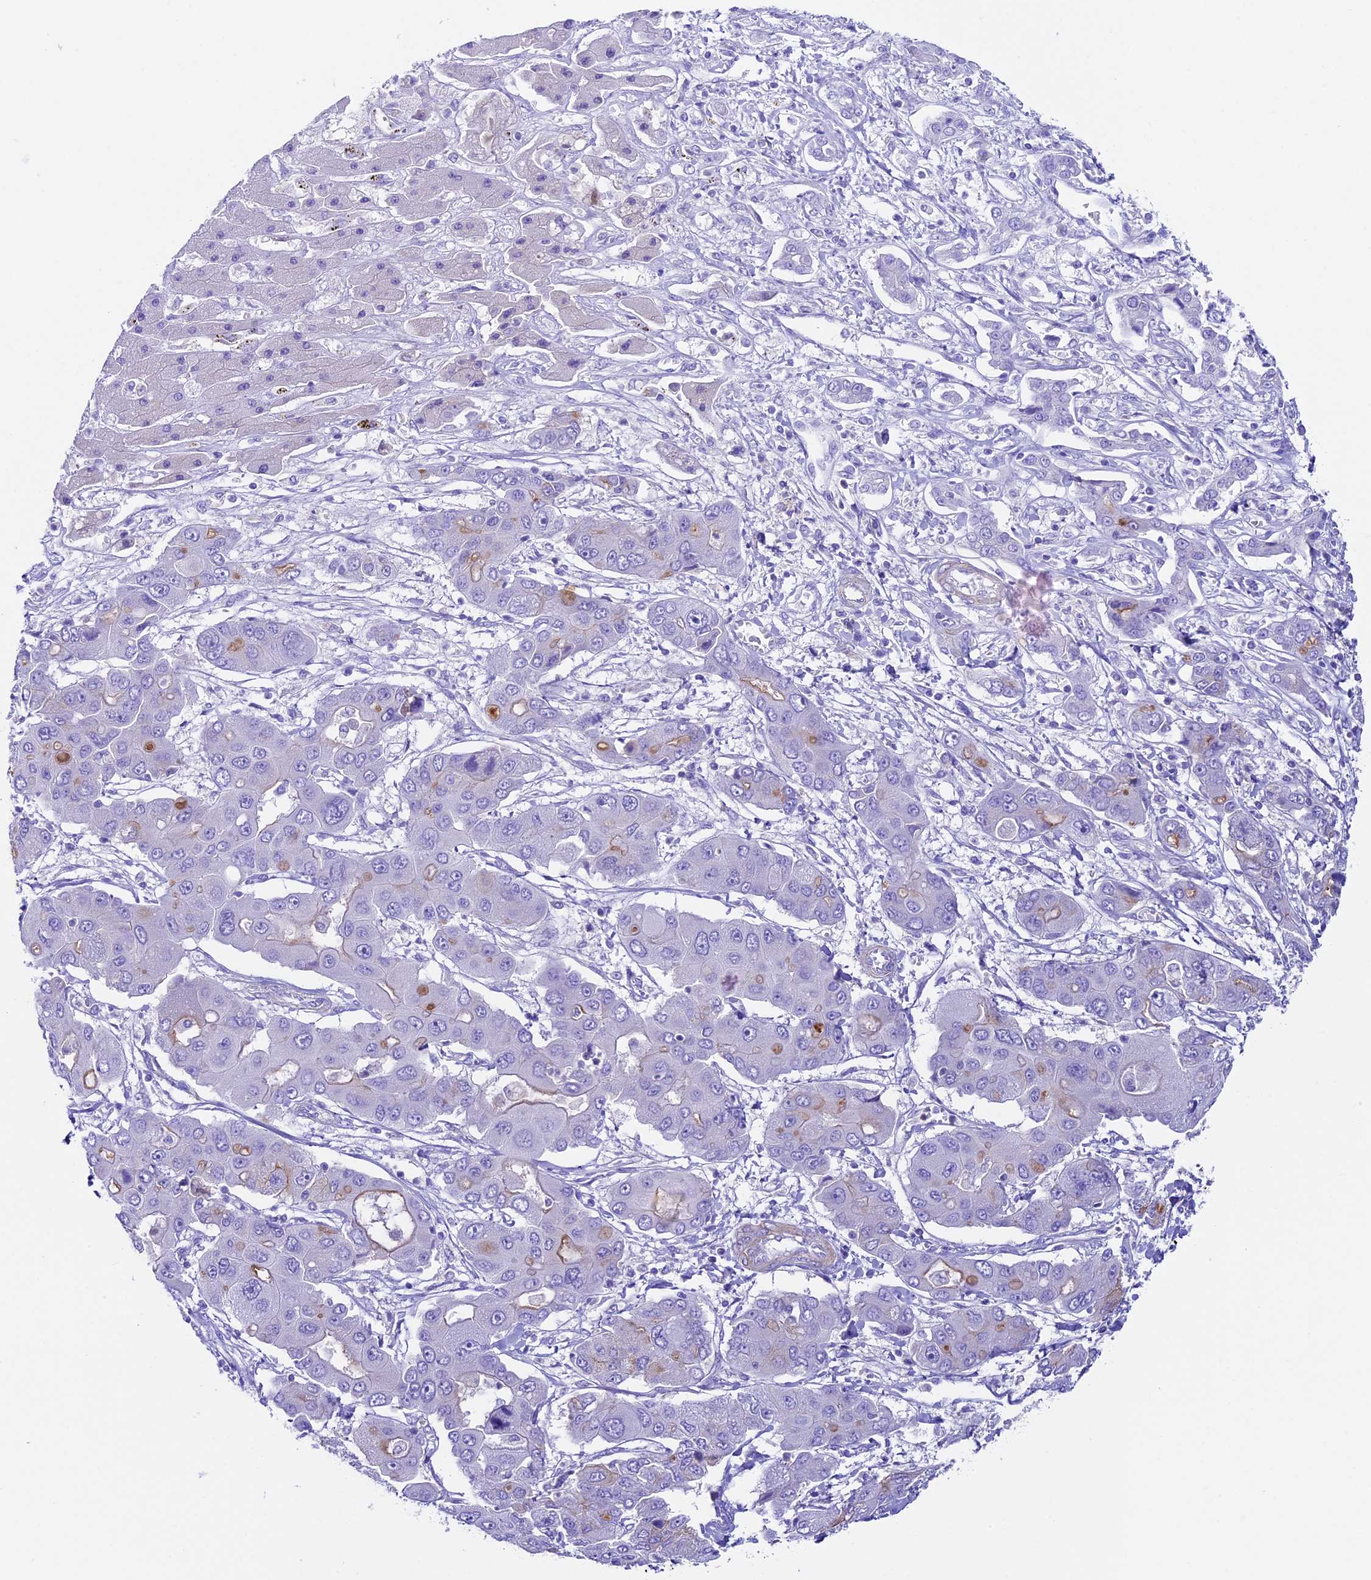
{"staining": {"intensity": "weak", "quantity": "<25%", "location": "cytoplasmic/membranous"}, "tissue": "liver cancer", "cell_type": "Tumor cells", "image_type": "cancer", "snomed": [{"axis": "morphology", "description": "Cholangiocarcinoma"}, {"axis": "topography", "description": "Liver"}], "caption": "The photomicrograph shows no significant expression in tumor cells of liver cholangiocarcinoma.", "gene": "TBC1D1", "patient": {"sex": "male", "age": 67}}